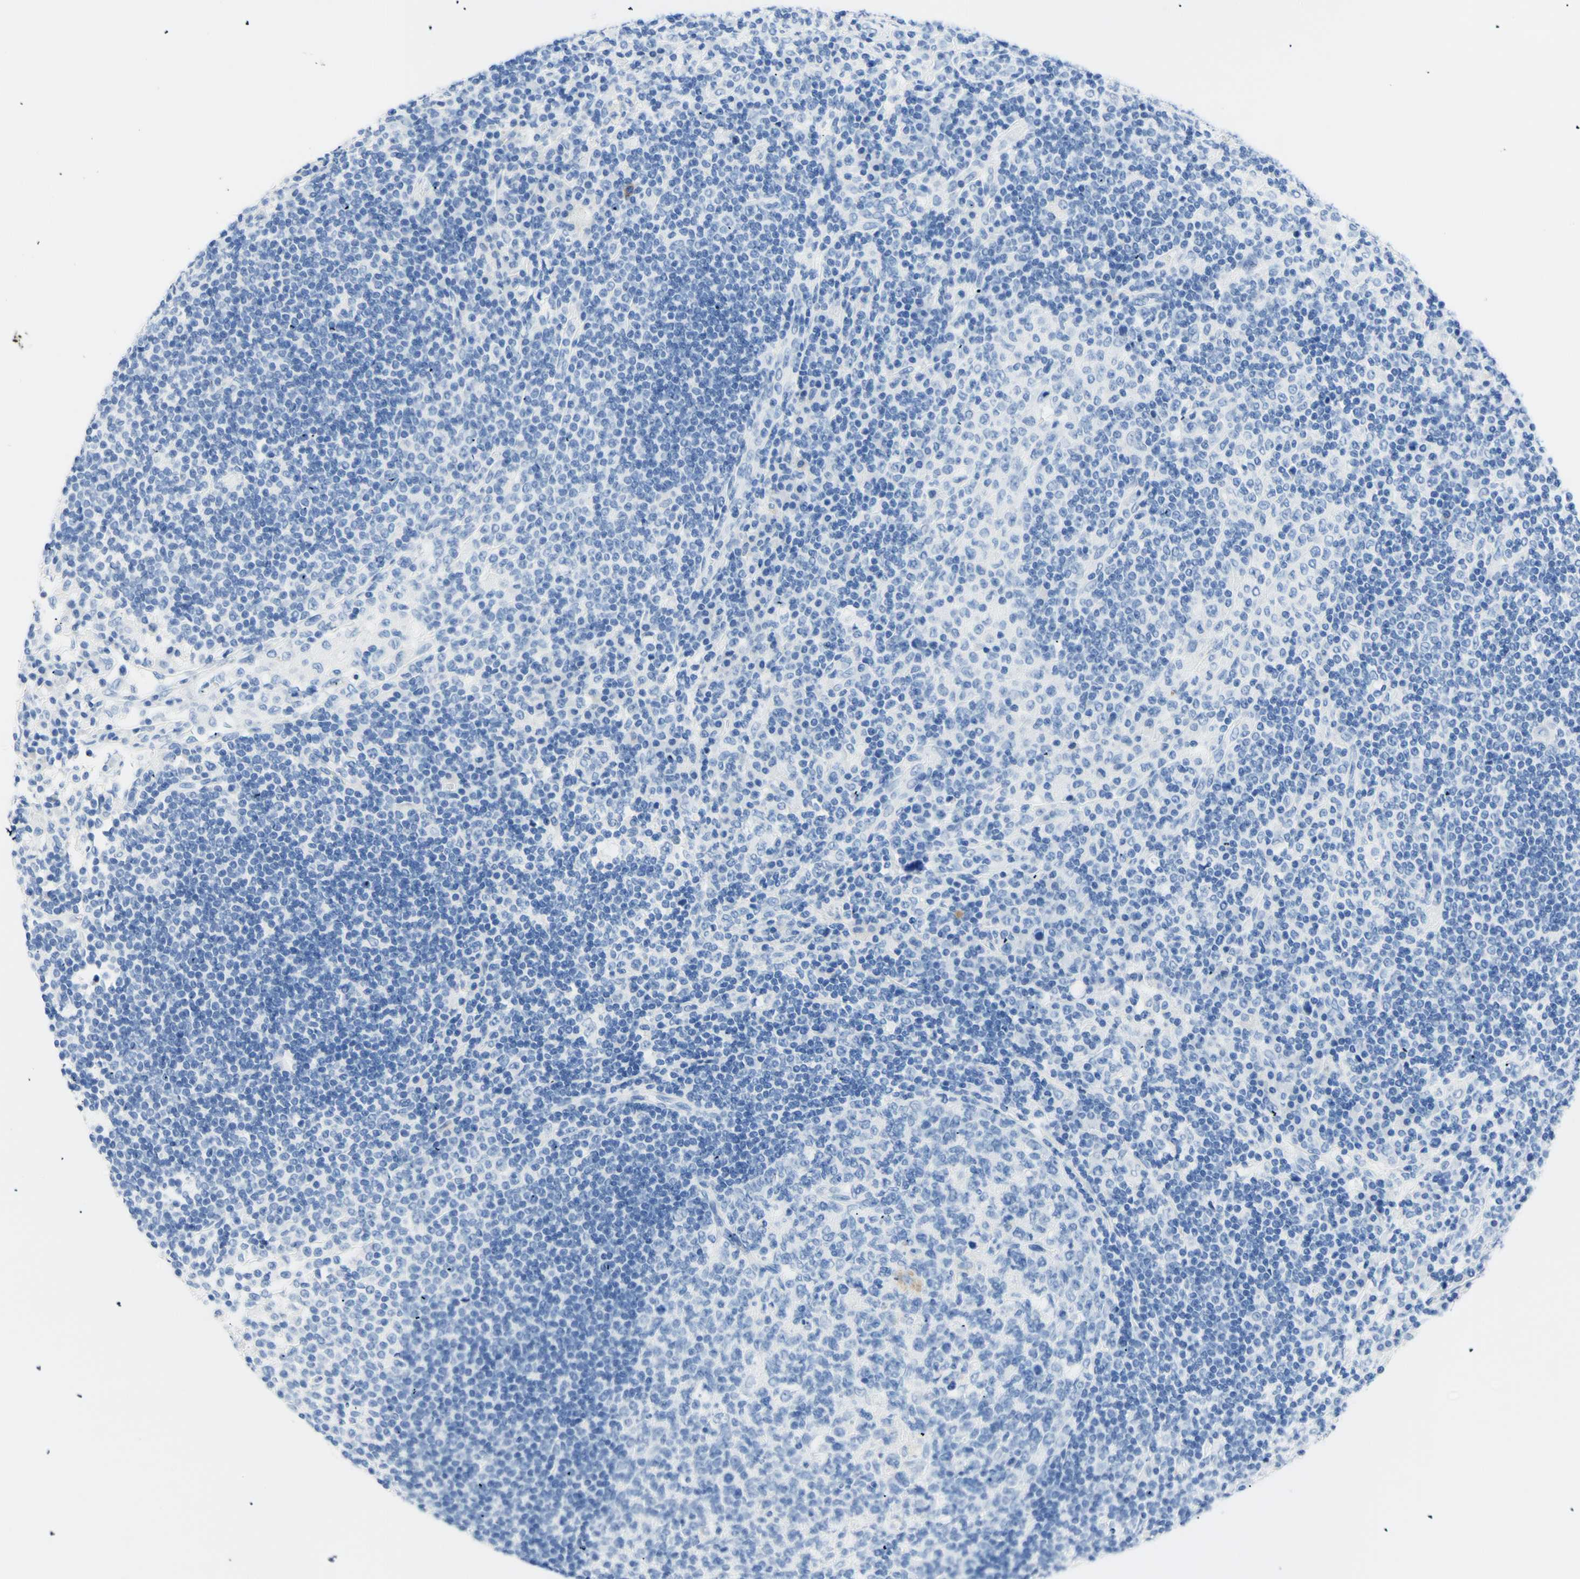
{"staining": {"intensity": "negative", "quantity": "none", "location": "none"}, "tissue": "lymph node", "cell_type": "Germinal center cells", "image_type": "normal", "snomed": [{"axis": "morphology", "description": "Normal tissue, NOS"}, {"axis": "topography", "description": "Lymph node"}], "caption": "DAB immunohistochemical staining of benign human lymph node demonstrates no significant staining in germinal center cells.", "gene": "MYH2", "patient": {"sex": "female", "age": 53}}